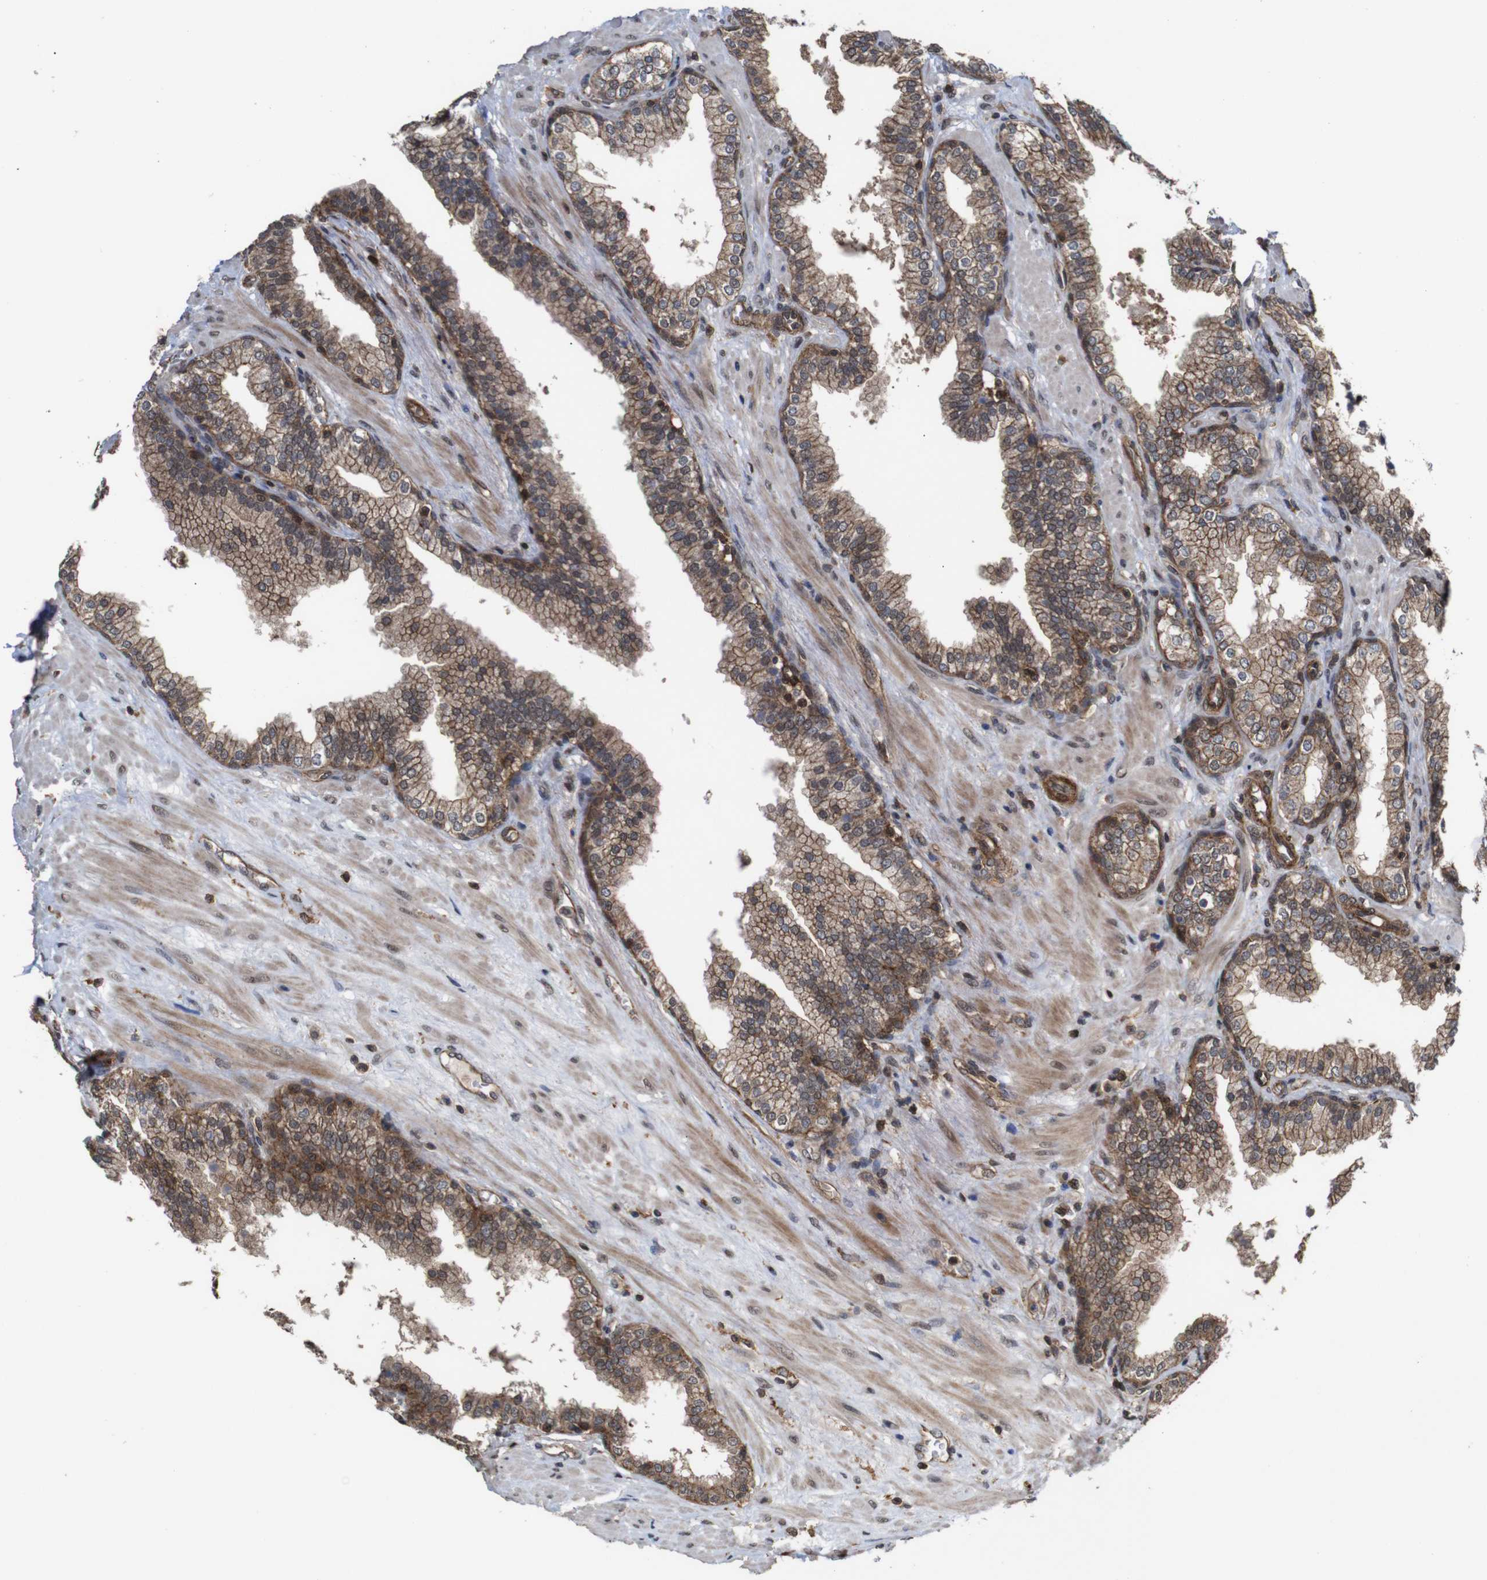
{"staining": {"intensity": "moderate", "quantity": ">75%", "location": "cytoplasmic/membranous"}, "tissue": "prostate", "cell_type": "Glandular cells", "image_type": "normal", "snomed": [{"axis": "morphology", "description": "Normal tissue, NOS"}, {"axis": "topography", "description": "Prostate"}], "caption": "A histopathology image of human prostate stained for a protein exhibits moderate cytoplasmic/membranous brown staining in glandular cells. Immunohistochemistry stains the protein of interest in brown and the nuclei are stained blue.", "gene": "NANOS1", "patient": {"sex": "male", "age": 51}}